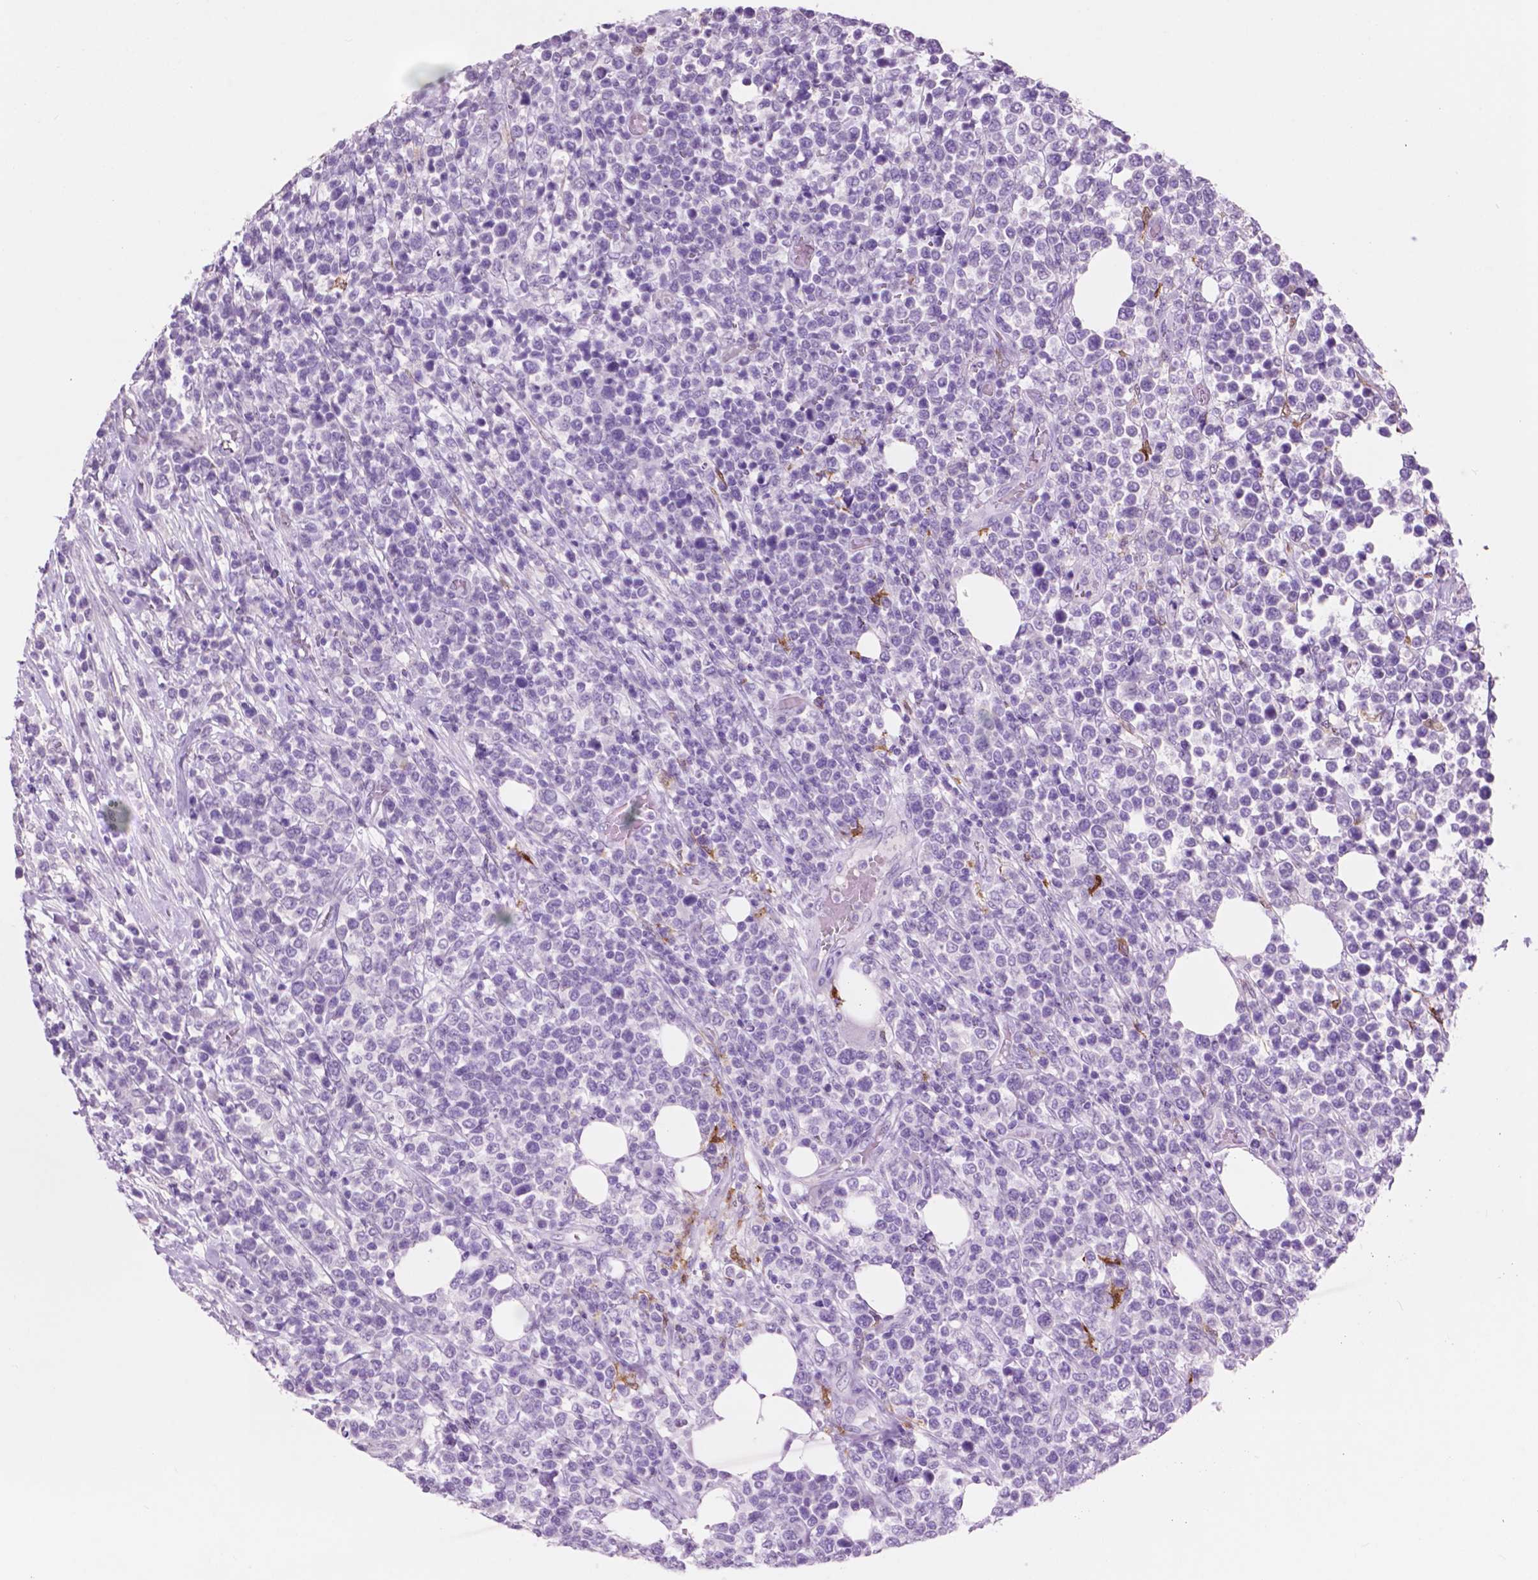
{"staining": {"intensity": "negative", "quantity": "none", "location": "none"}, "tissue": "lymphoma", "cell_type": "Tumor cells", "image_type": "cancer", "snomed": [{"axis": "morphology", "description": "Malignant lymphoma, non-Hodgkin's type, High grade"}, {"axis": "topography", "description": "Soft tissue"}], "caption": "DAB (3,3'-diaminobenzidine) immunohistochemical staining of human lymphoma demonstrates no significant expression in tumor cells.", "gene": "IDO1", "patient": {"sex": "female", "age": 56}}